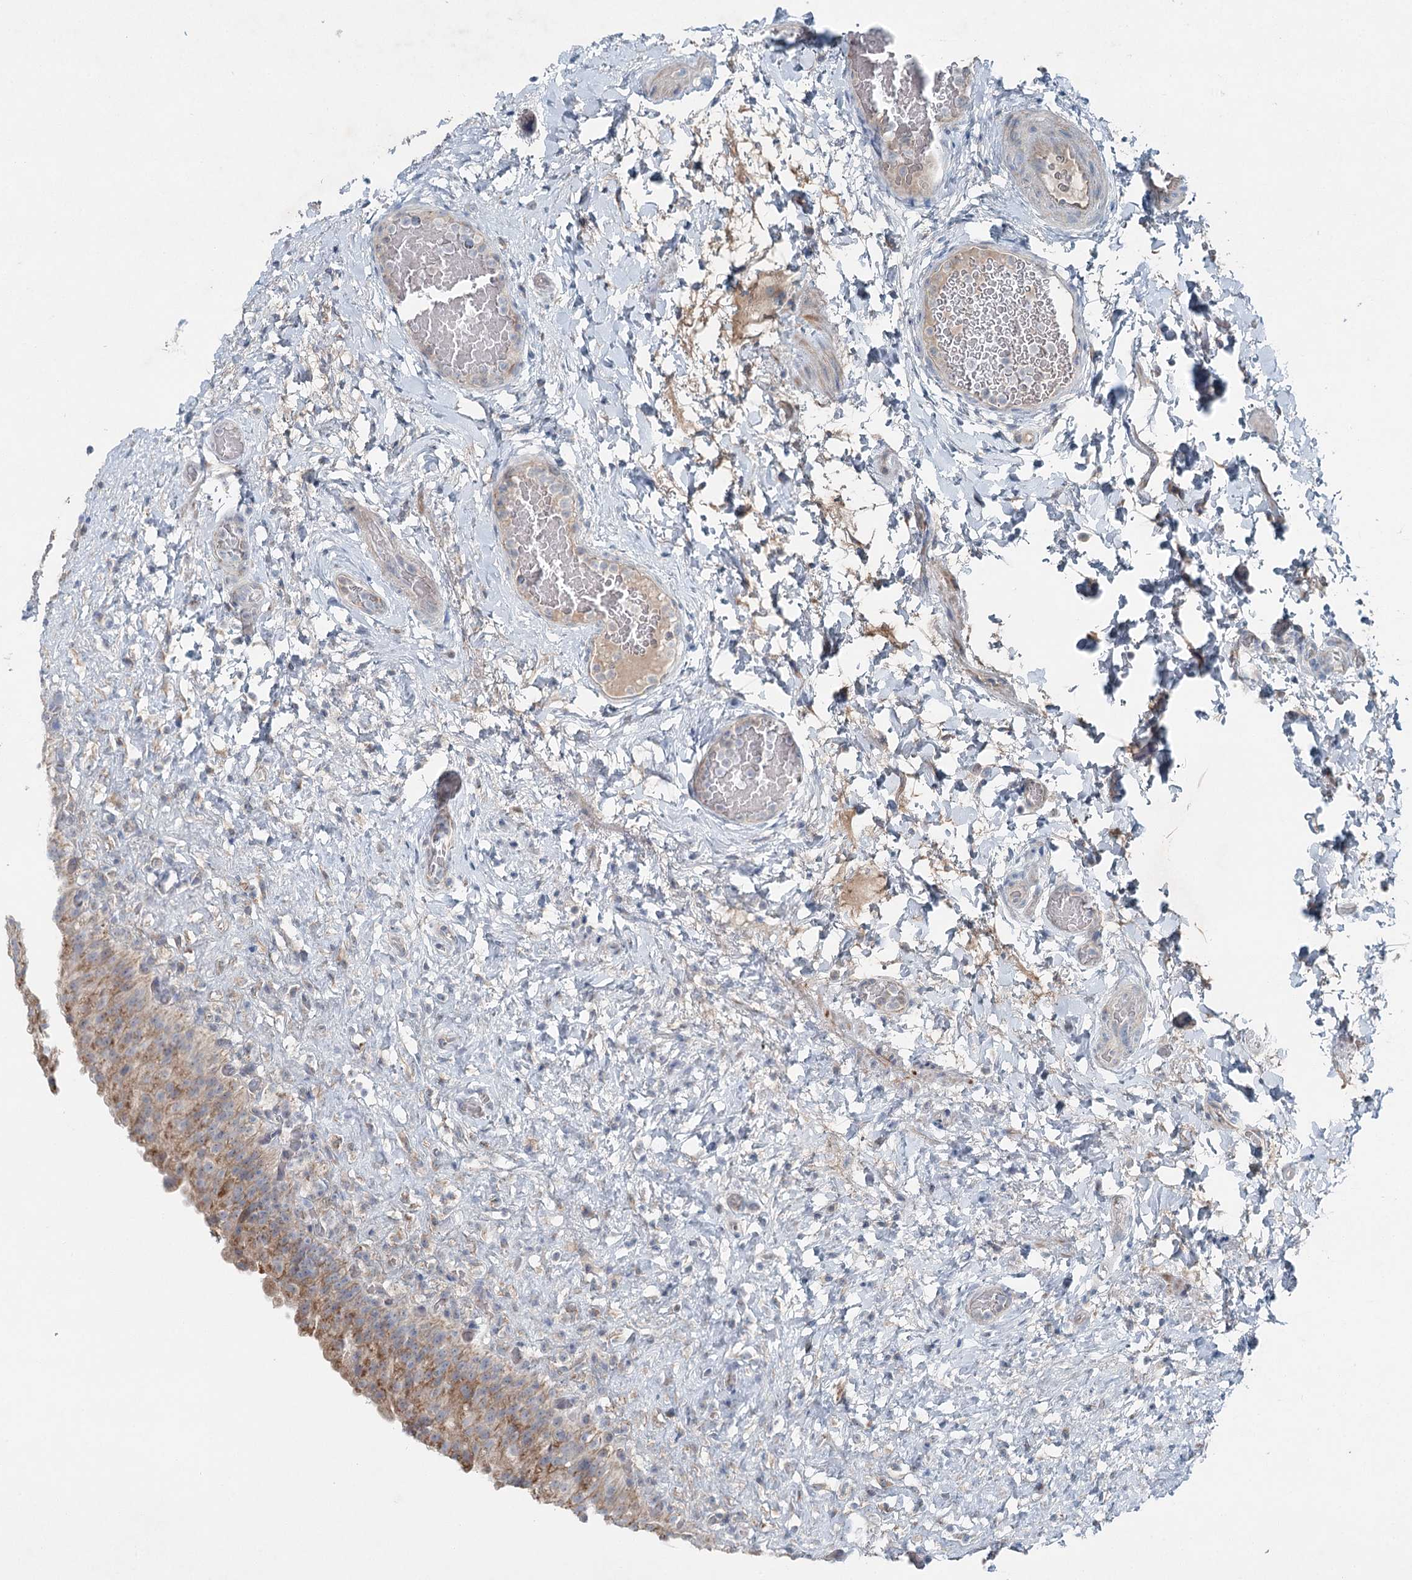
{"staining": {"intensity": "moderate", "quantity": "25%-75%", "location": "cytoplasmic/membranous"}, "tissue": "urinary bladder", "cell_type": "Urothelial cells", "image_type": "normal", "snomed": [{"axis": "morphology", "description": "Normal tissue, NOS"}, {"axis": "topography", "description": "Urinary bladder"}], "caption": "Immunohistochemical staining of normal urinary bladder exhibits moderate cytoplasmic/membranous protein expression in approximately 25%-75% of urothelial cells. Ihc stains the protein in brown and the nuclei are stained blue.", "gene": "CHCHD5", "patient": {"sex": "female", "age": 27}}